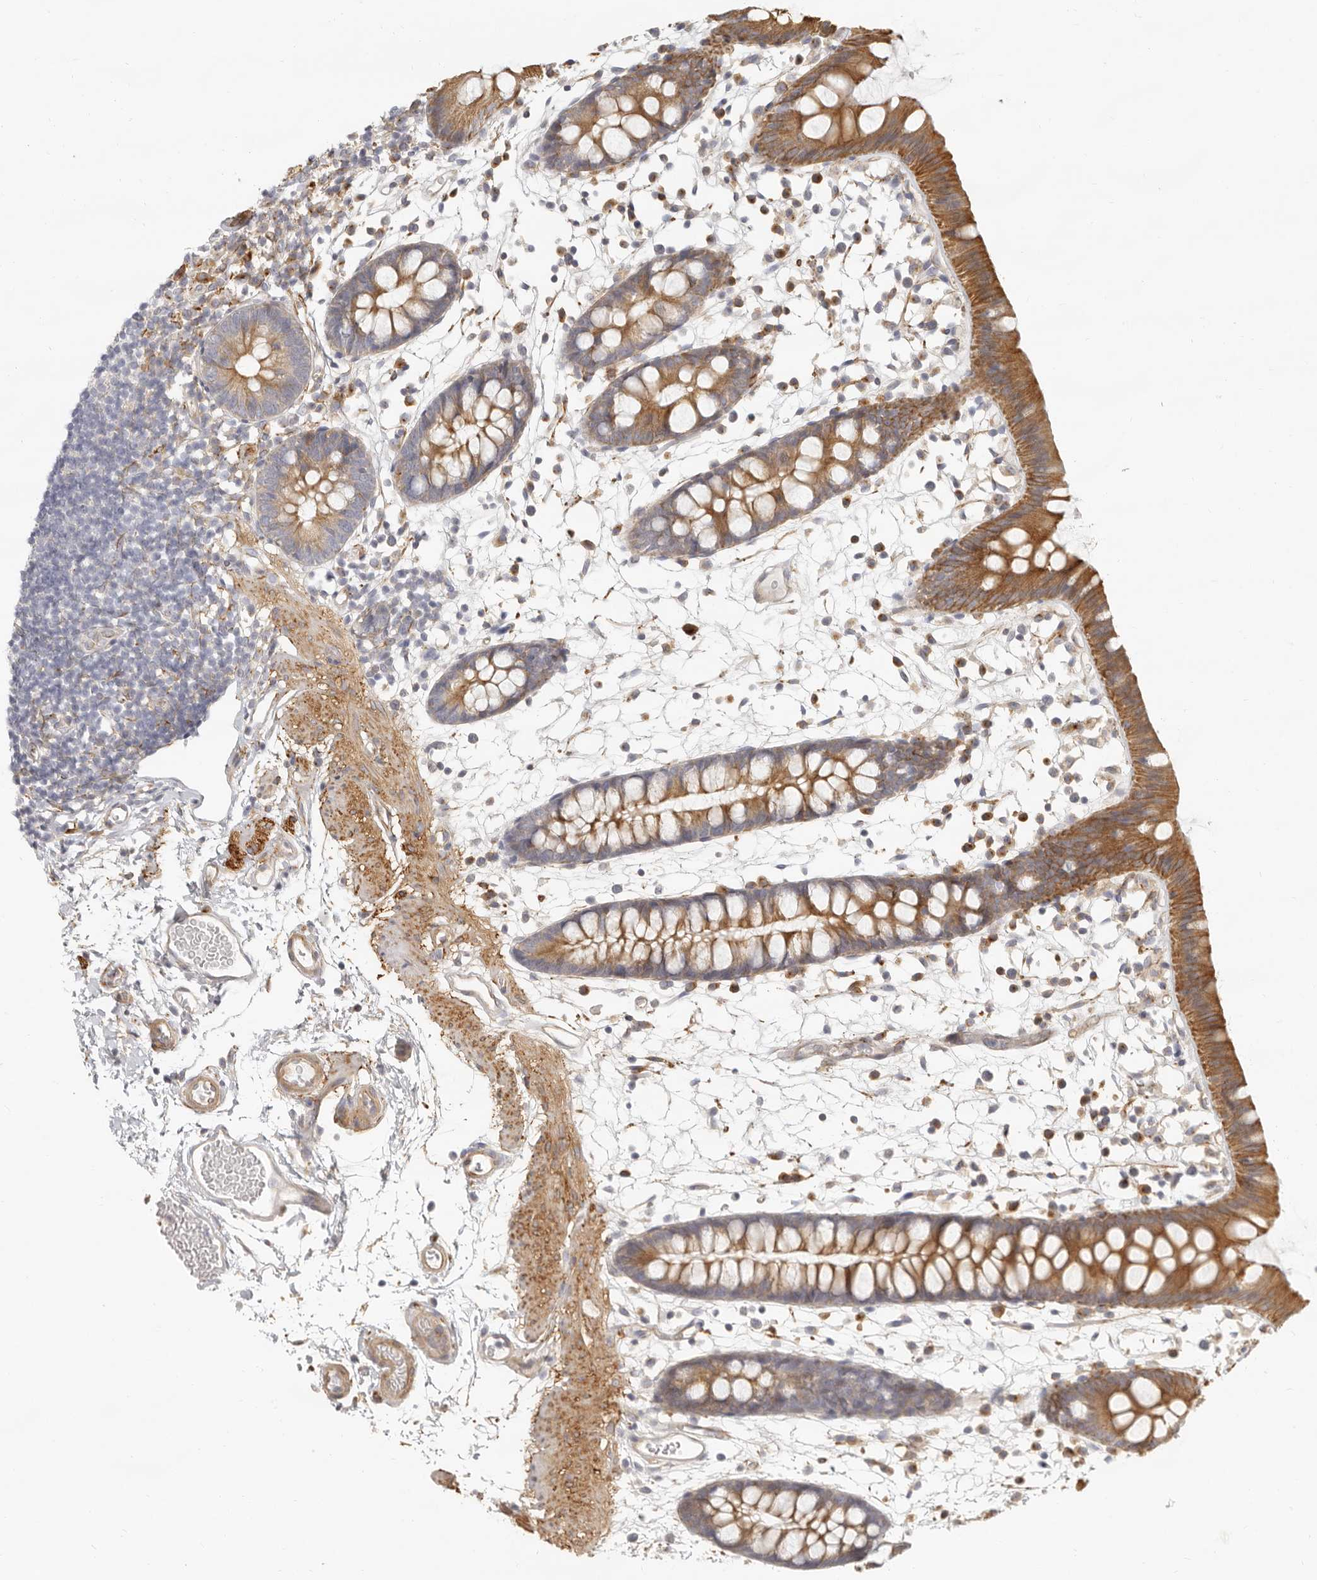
{"staining": {"intensity": "weak", "quantity": ">75%", "location": "cytoplasmic/membranous"}, "tissue": "colon", "cell_type": "Endothelial cells", "image_type": "normal", "snomed": [{"axis": "morphology", "description": "Normal tissue, NOS"}, {"axis": "topography", "description": "Colon"}], "caption": "Protein staining of unremarkable colon demonstrates weak cytoplasmic/membranous expression in about >75% of endothelial cells. (Stains: DAB in brown, nuclei in blue, Microscopy: brightfield microscopy at high magnification).", "gene": "NIBAN1", "patient": {"sex": "male", "age": 56}}